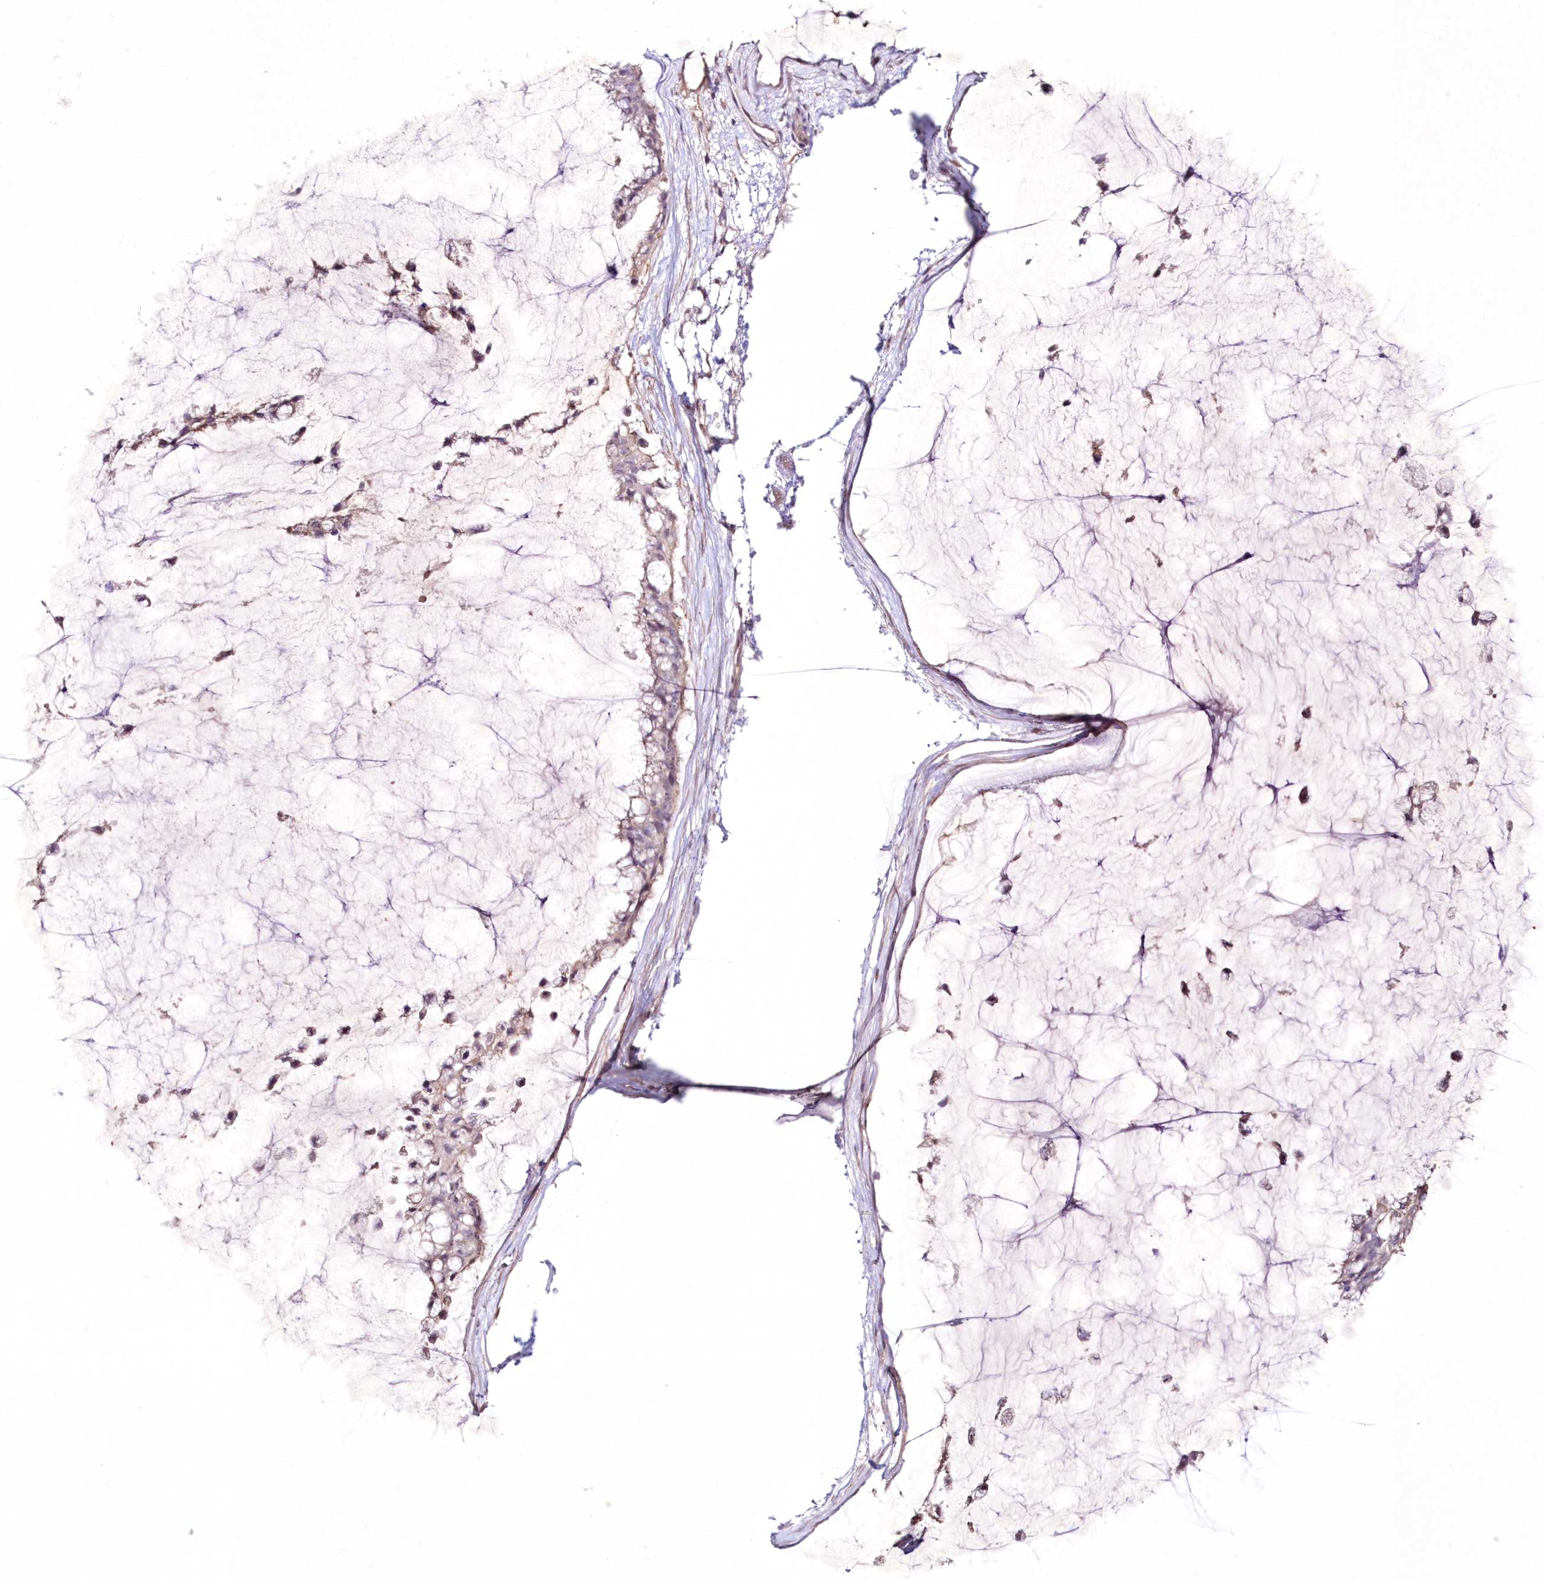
{"staining": {"intensity": "weak", "quantity": "25%-75%", "location": "cytoplasmic/membranous"}, "tissue": "ovarian cancer", "cell_type": "Tumor cells", "image_type": "cancer", "snomed": [{"axis": "morphology", "description": "Cystadenocarcinoma, mucinous, NOS"}, {"axis": "topography", "description": "Ovary"}], "caption": "Mucinous cystadenocarcinoma (ovarian) tissue shows weak cytoplasmic/membranous staining in approximately 25%-75% of tumor cells, visualized by immunohistochemistry.", "gene": "NEU4", "patient": {"sex": "female", "age": 39}}